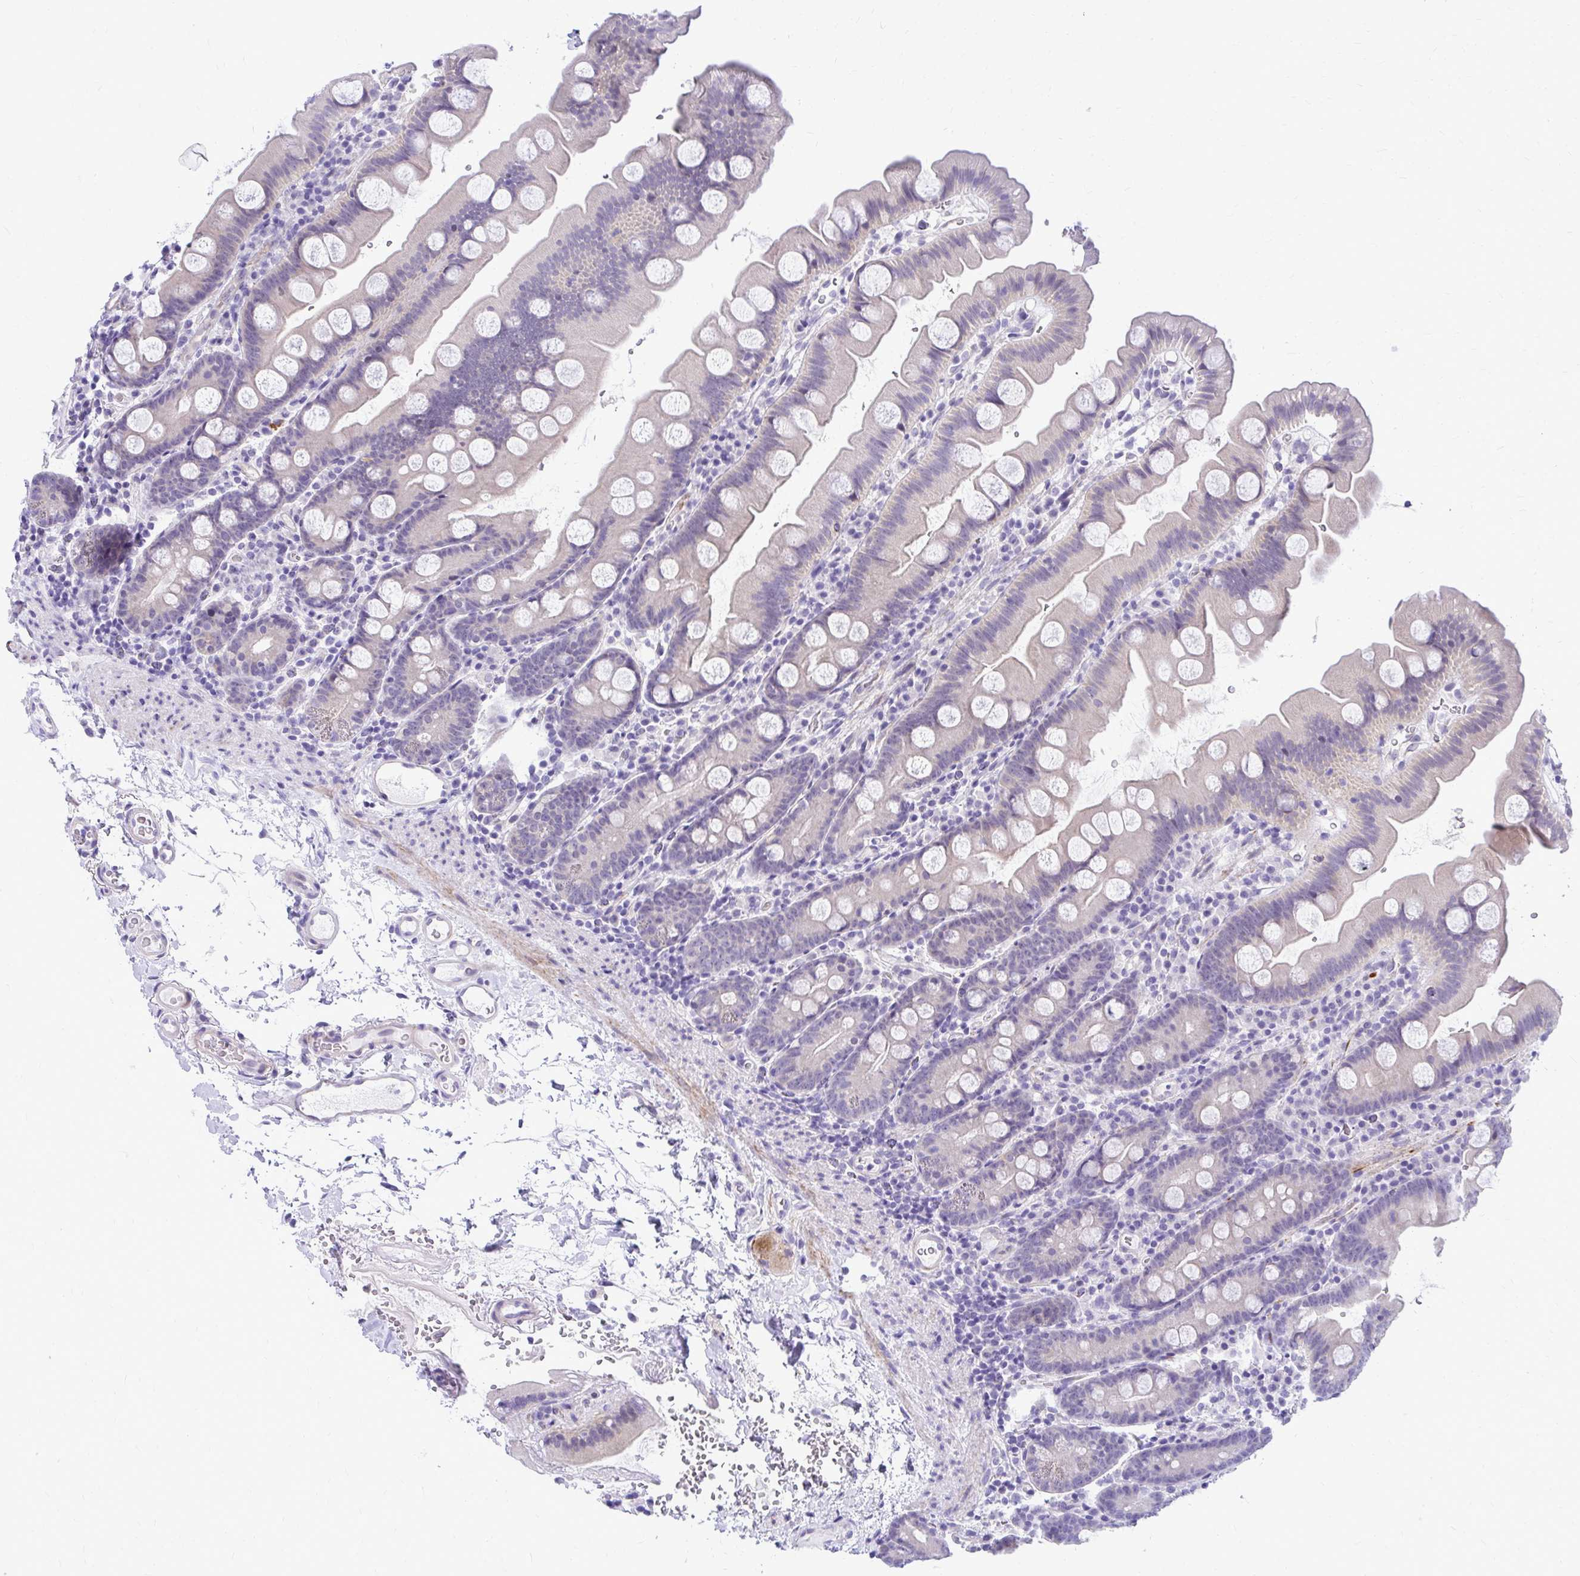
{"staining": {"intensity": "weak", "quantity": "<25%", "location": "cytoplasmic/membranous"}, "tissue": "small intestine", "cell_type": "Glandular cells", "image_type": "normal", "snomed": [{"axis": "morphology", "description": "Normal tissue, NOS"}, {"axis": "topography", "description": "Small intestine"}], "caption": "Normal small intestine was stained to show a protein in brown. There is no significant positivity in glandular cells.", "gene": "ZSWIM9", "patient": {"sex": "female", "age": 68}}